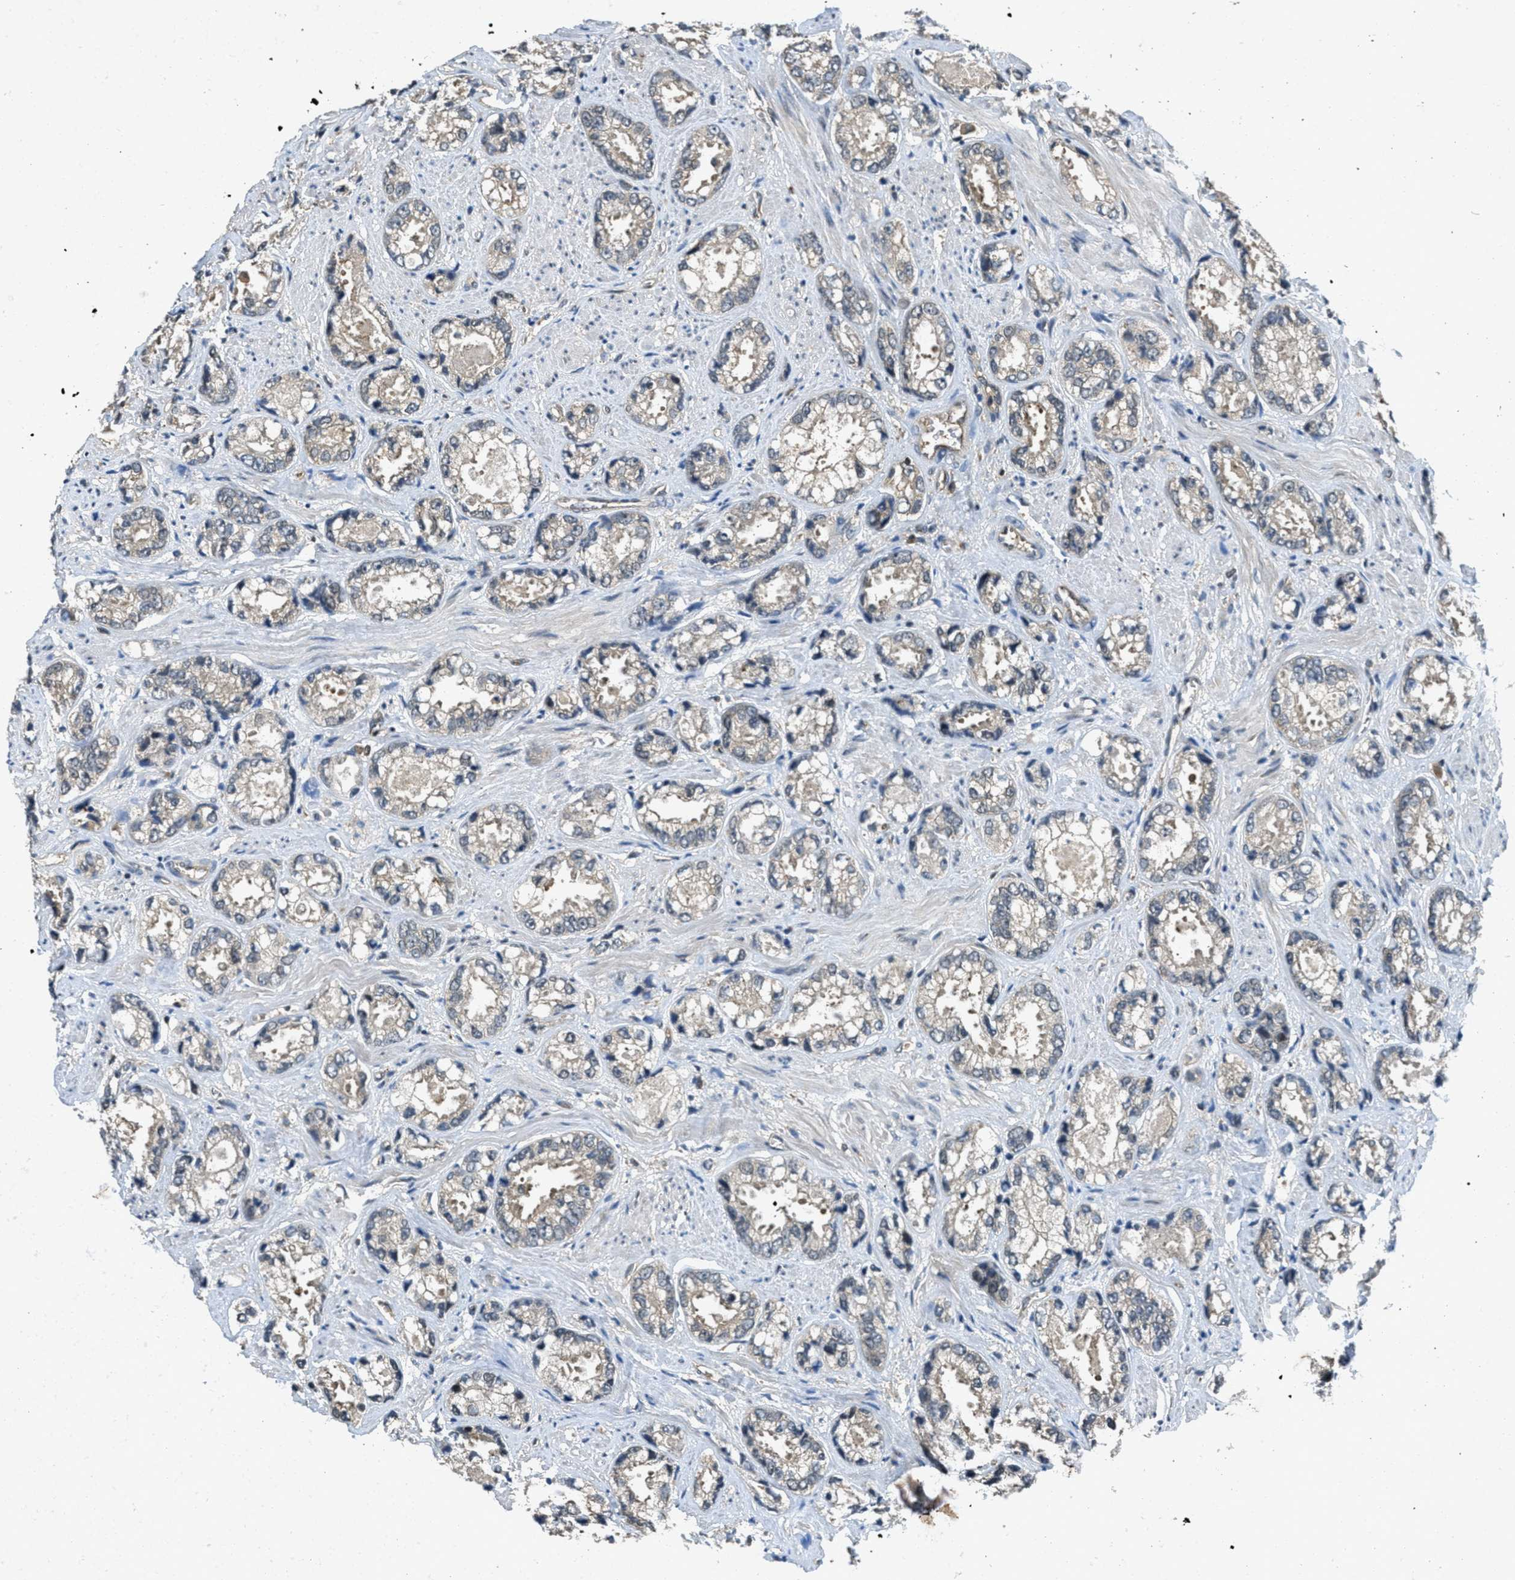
{"staining": {"intensity": "weak", "quantity": "<25%", "location": "cytoplasmic/membranous"}, "tissue": "prostate cancer", "cell_type": "Tumor cells", "image_type": "cancer", "snomed": [{"axis": "morphology", "description": "Adenocarcinoma, High grade"}, {"axis": "topography", "description": "Prostate"}], "caption": "This is an IHC histopathology image of prostate cancer. There is no positivity in tumor cells.", "gene": "DUSP6", "patient": {"sex": "male", "age": 61}}